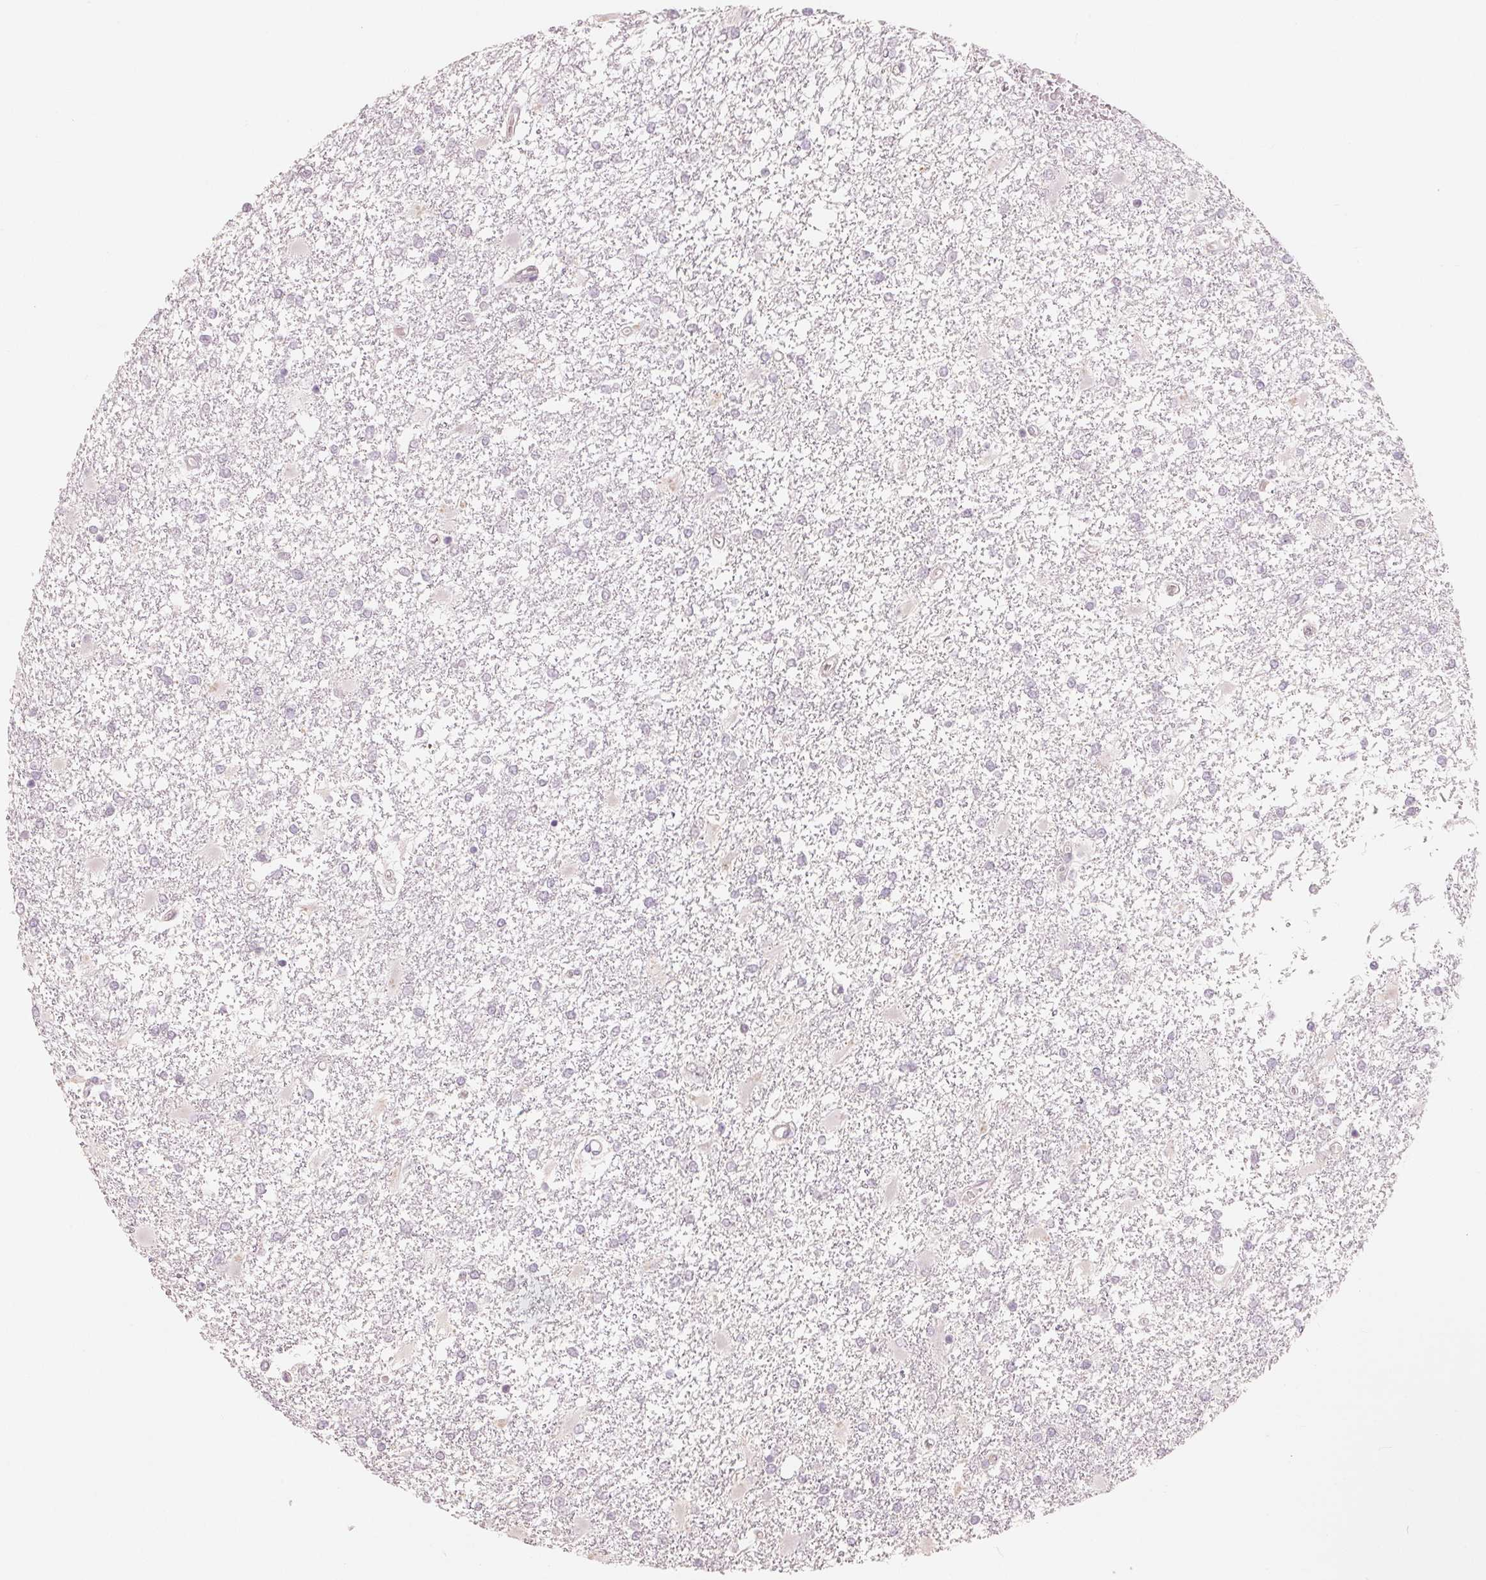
{"staining": {"intensity": "negative", "quantity": "none", "location": "none"}, "tissue": "glioma", "cell_type": "Tumor cells", "image_type": "cancer", "snomed": [{"axis": "morphology", "description": "Glioma, malignant, High grade"}, {"axis": "topography", "description": "Cerebral cortex"}], "caption": "Histopathology image shows no significant protein staining in tumor cells of malignant high-grade glioma. (DAB immunohistochemistry (IHC) visualized using brightfield microscopy, high magnification).", "gene": "DENND2C", "patient": {"sex": "male", "age": 79}}